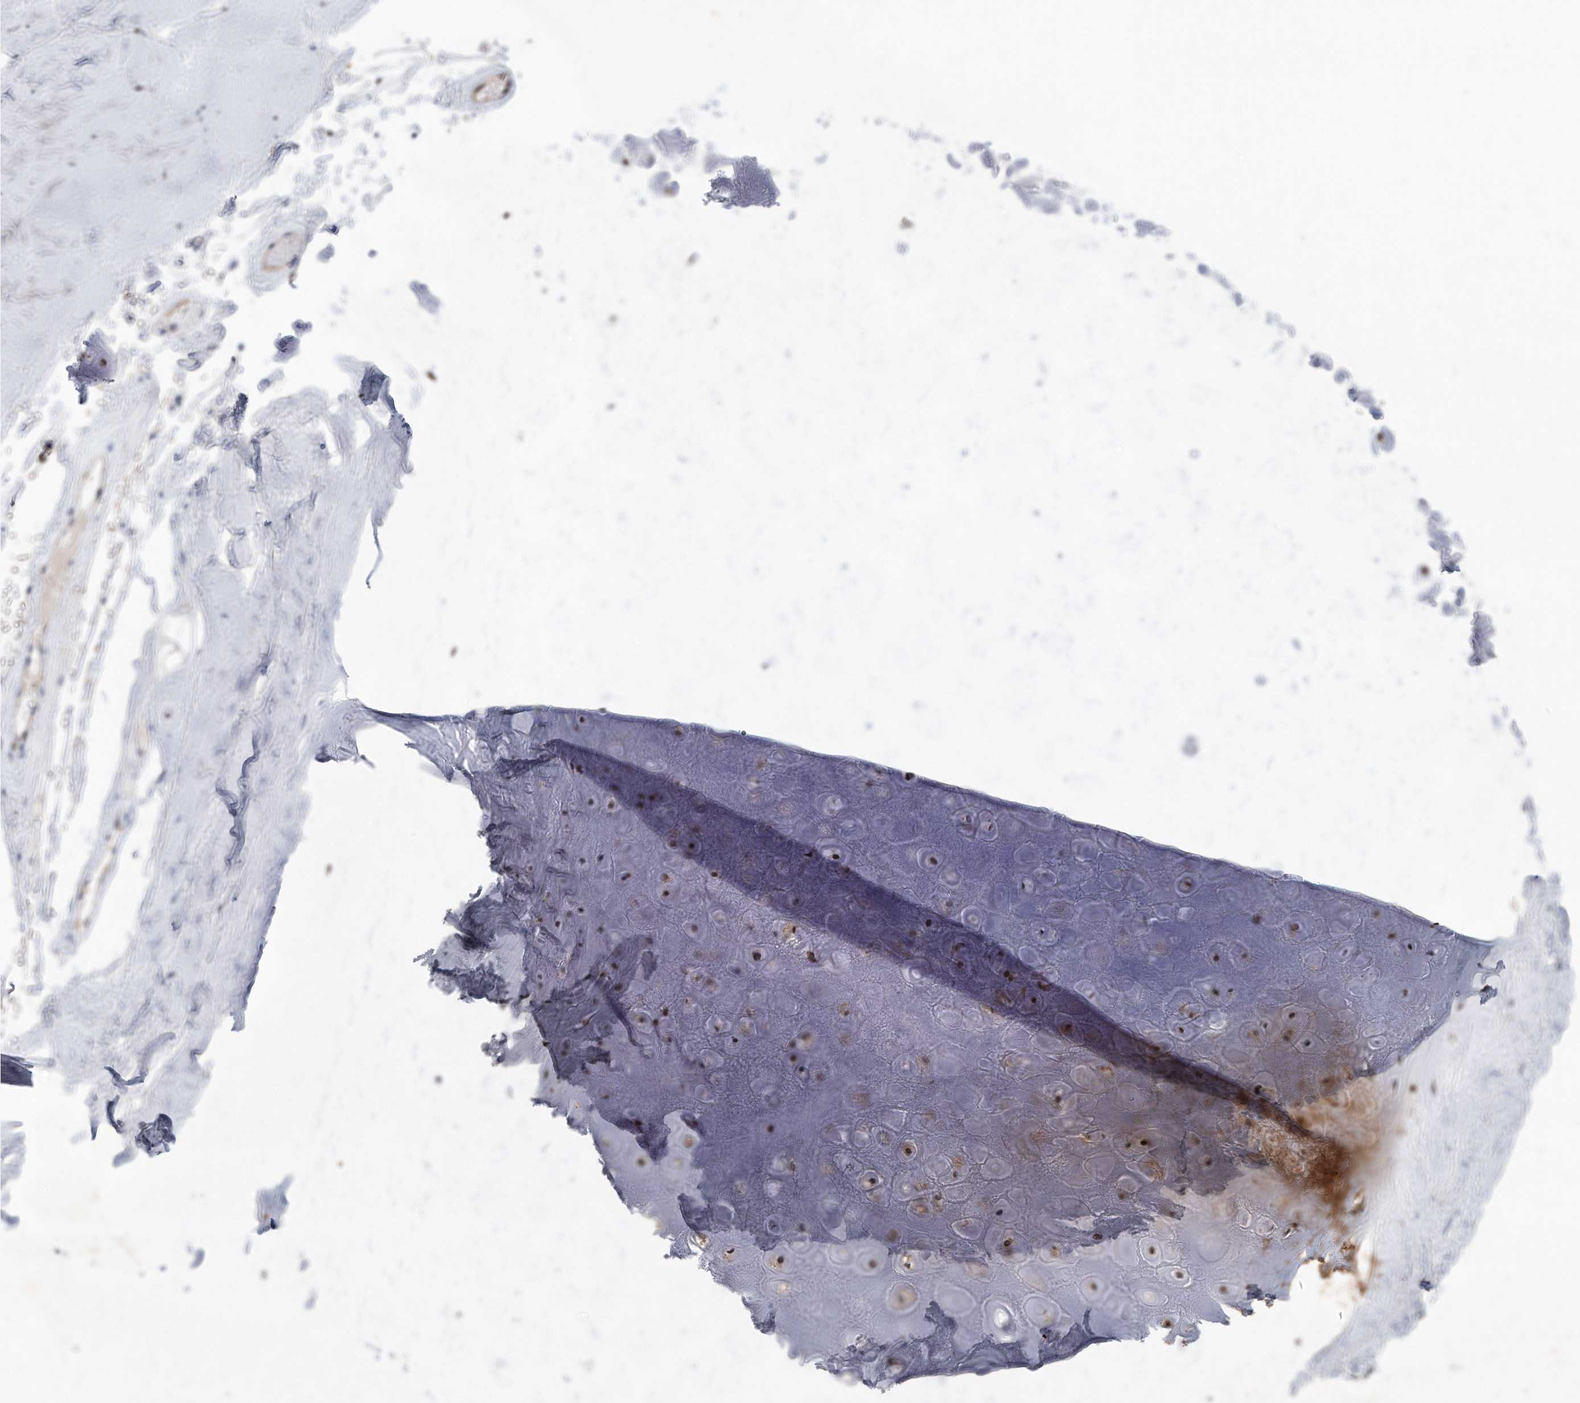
{"staining": {"intensity": "negative", "quantity": "none", "location": "none"}, "tissue": "adipose tissue", "cell_type": "Adipocytes", "image_type": "normal", "snomed": [{"axis": "morphology", "description": "Normal tissue, NOS"}, {"axis": "morphology", "description": "Basal cell carcinoma"}, {"axis": "topography", "description": "Skin"}], "caption": "DAB (3,3'-diaminobenzidine) immunohistochemical staining of normal adipose tissue displays no significant staining in adipocytes.", "gene": "PCNA", "patient": {"sex": "female", "age": 89}}